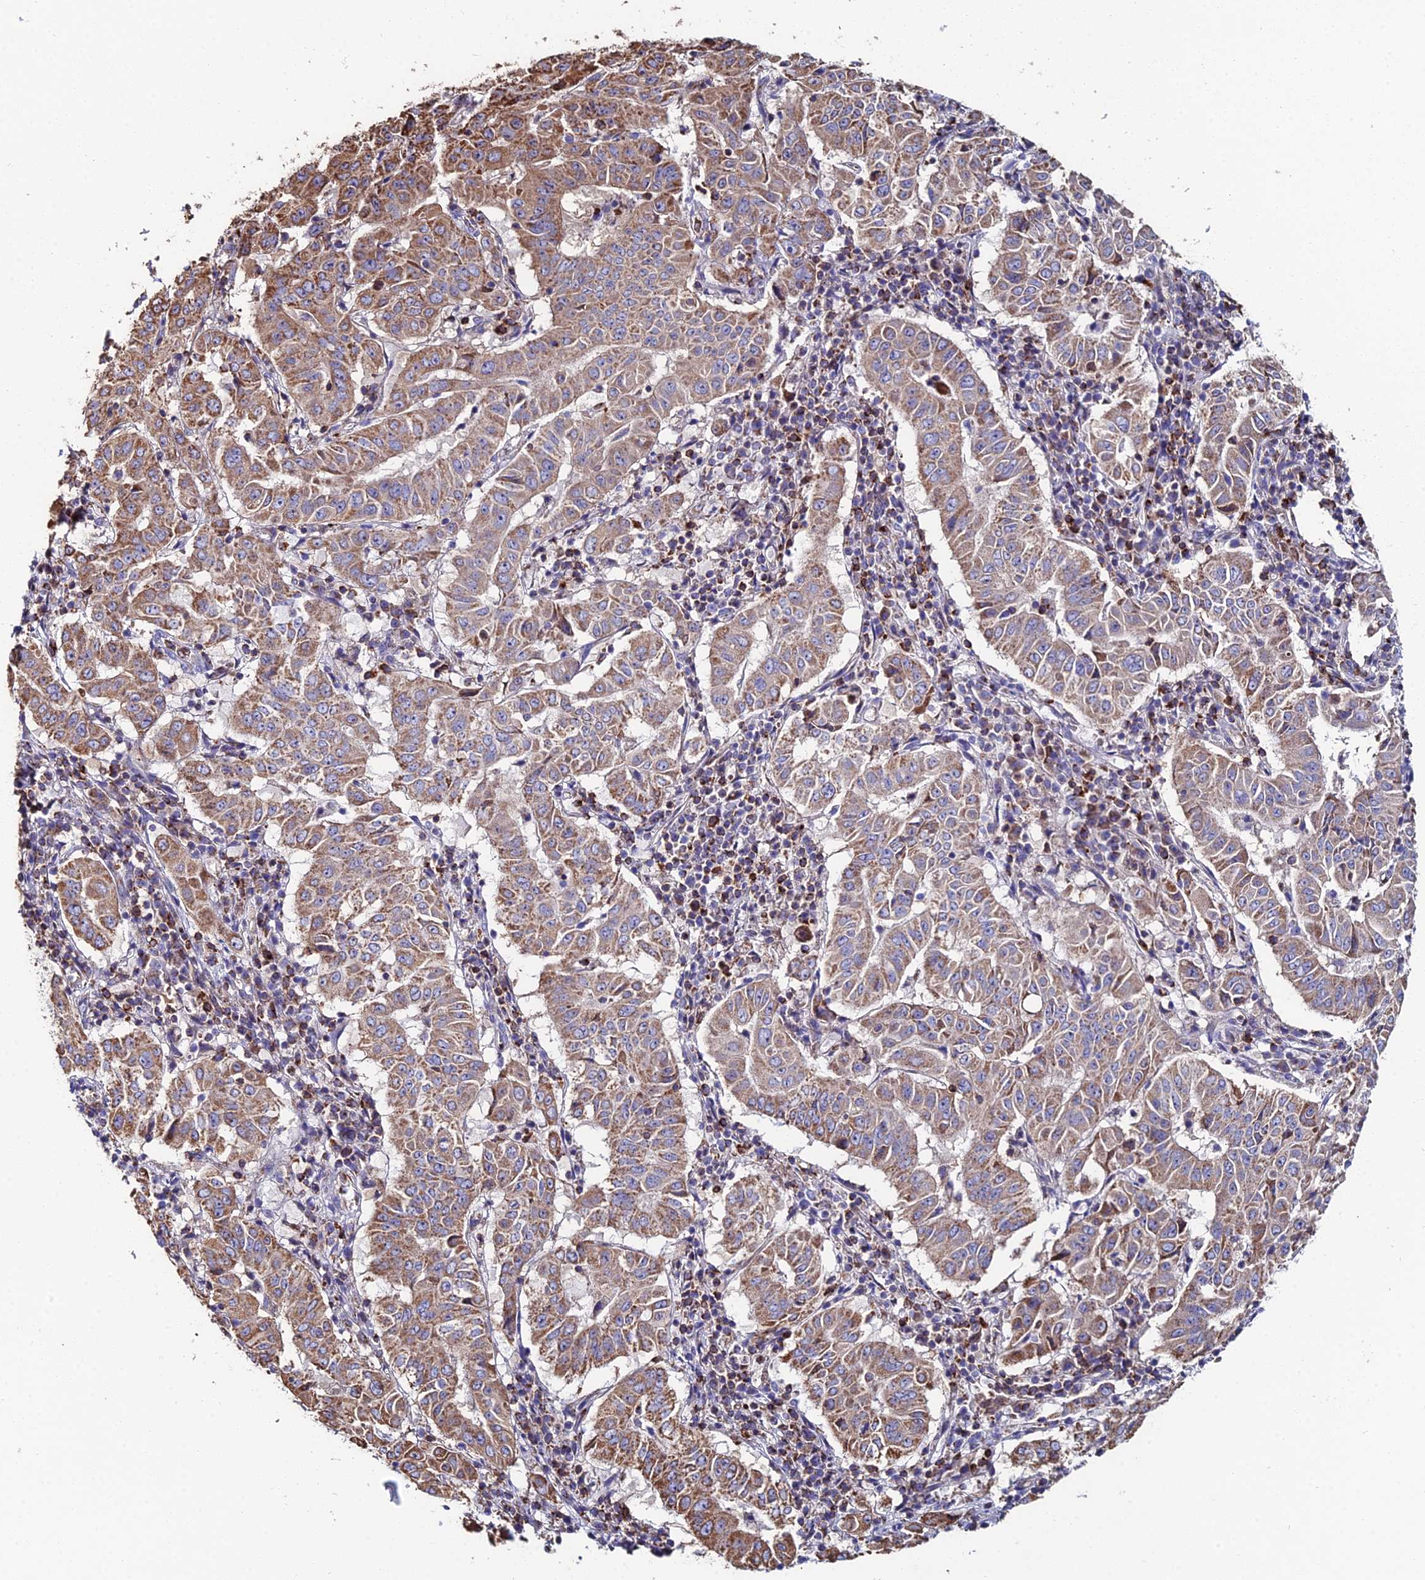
{"staining": {"intensity": "moderate", "quantity": ">75%", "location": "cytoplasmic/membranous"}, "tissue": "pancreatic cancer", "cell_type": "Tumor cells", "image_type": "cancer", "snomed": [{"axis": "morphology", "description": "Adenocarcinoma, NOS"}, {"axis": "topography", "description": "Pancreas"}], "caption": "Immunohistochemical staining of human adenocarcinoma (pancreatic) reveals moderate cytoplasmic/membranous protein expression in approximately >75% of tumor cells.", "gene": "SPOCK2", "patient": {"sex": "male", "age": 63}}